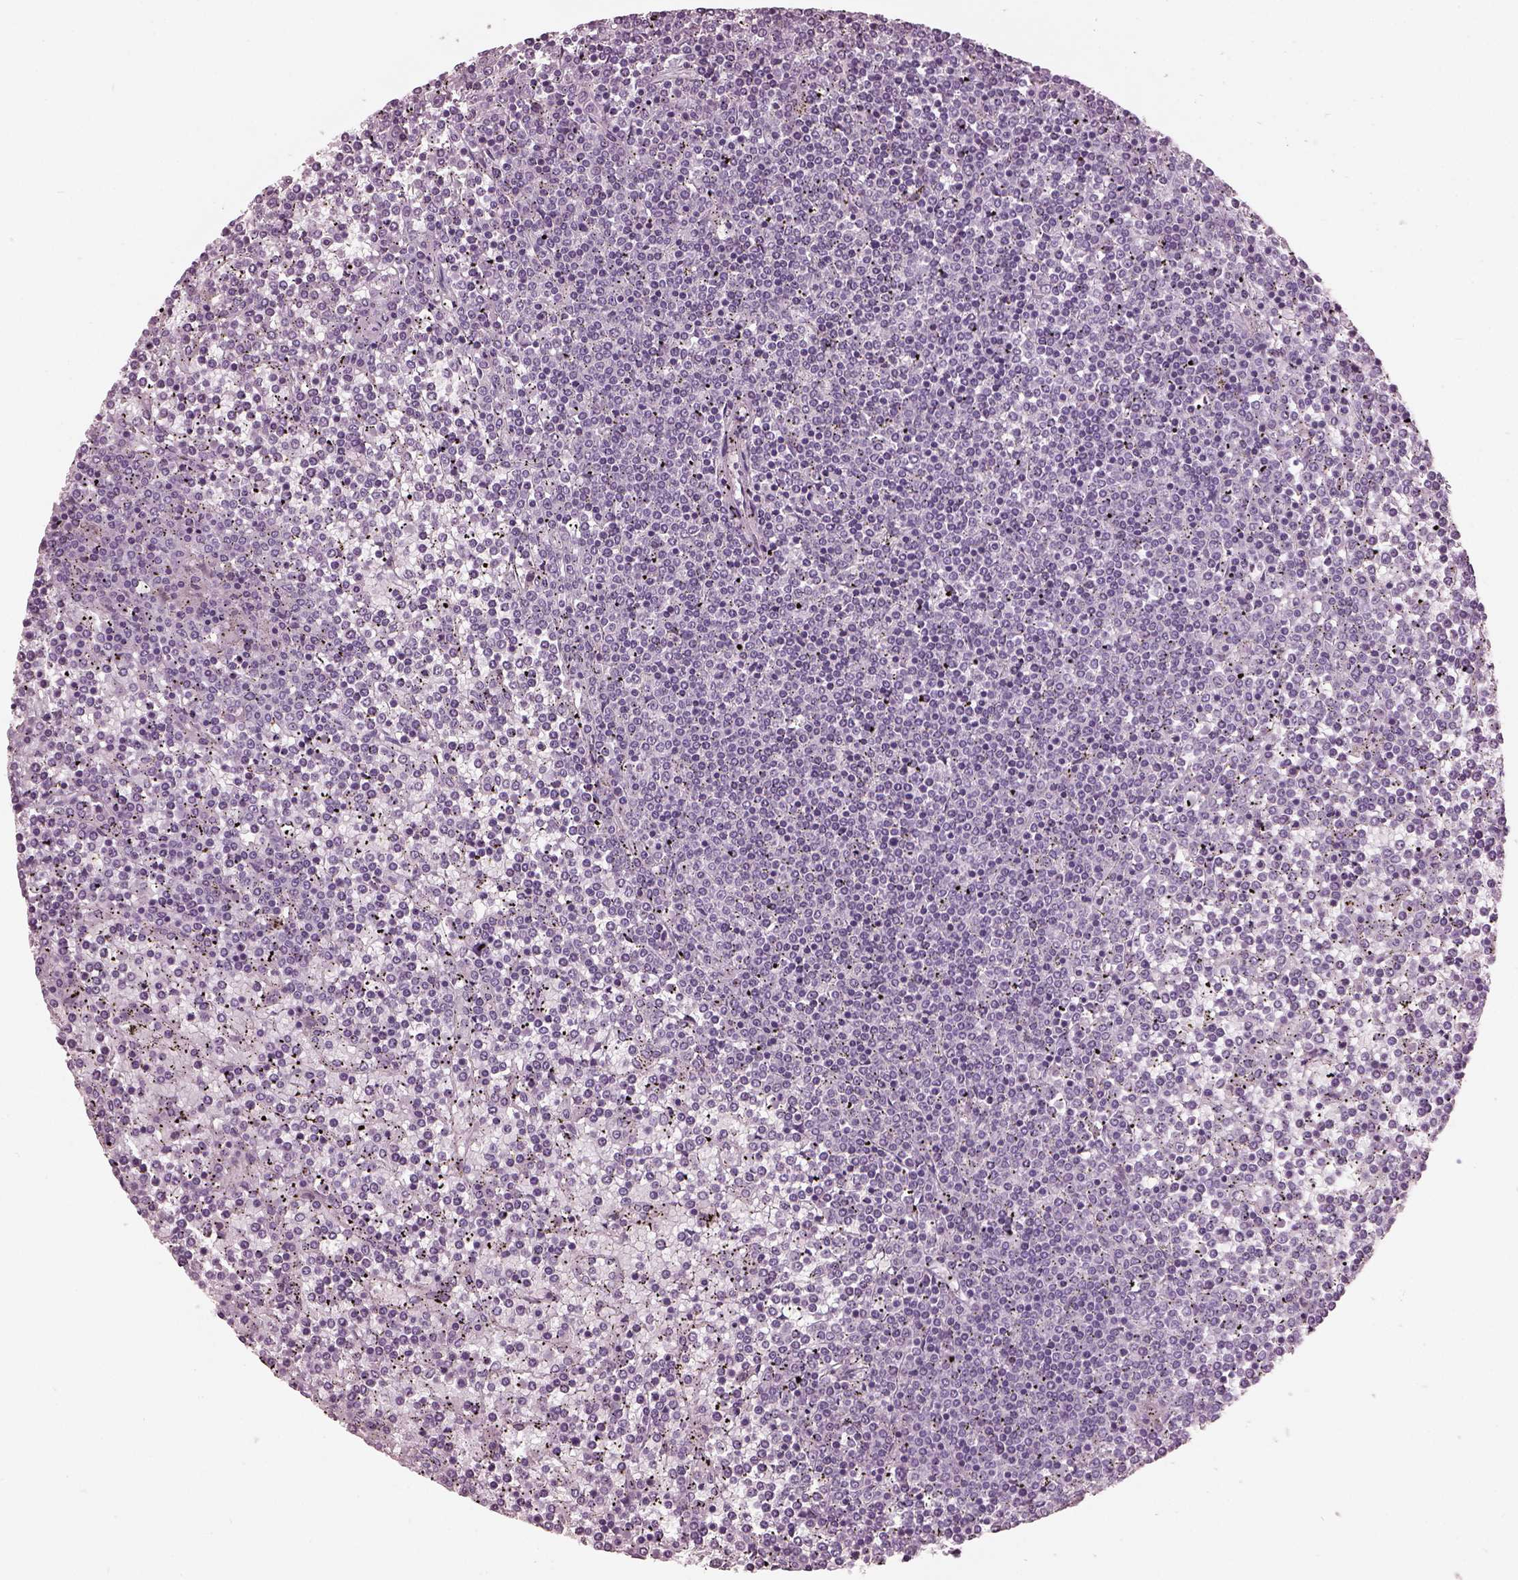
{"staining": {"intensity": "negative", "quantity": "none", "location": "none"}, "tissue": "lymphoma", "cell_type": "Tumor cells", "image_type": "cancer", "snomed": [{"axis": "morphology", "description": "Malignant lymphoma, non-Hodgkin's type, Low grade"}, {"axis": "topography", "description": "Spleen"}], "caption": "High power microscopy image of an immunohistochemistry micrograph of lymphoma, revealing no significant staining in tumor cells.", "gene": "HYDIN", "patient": {"sex": "female", "age": 19}}